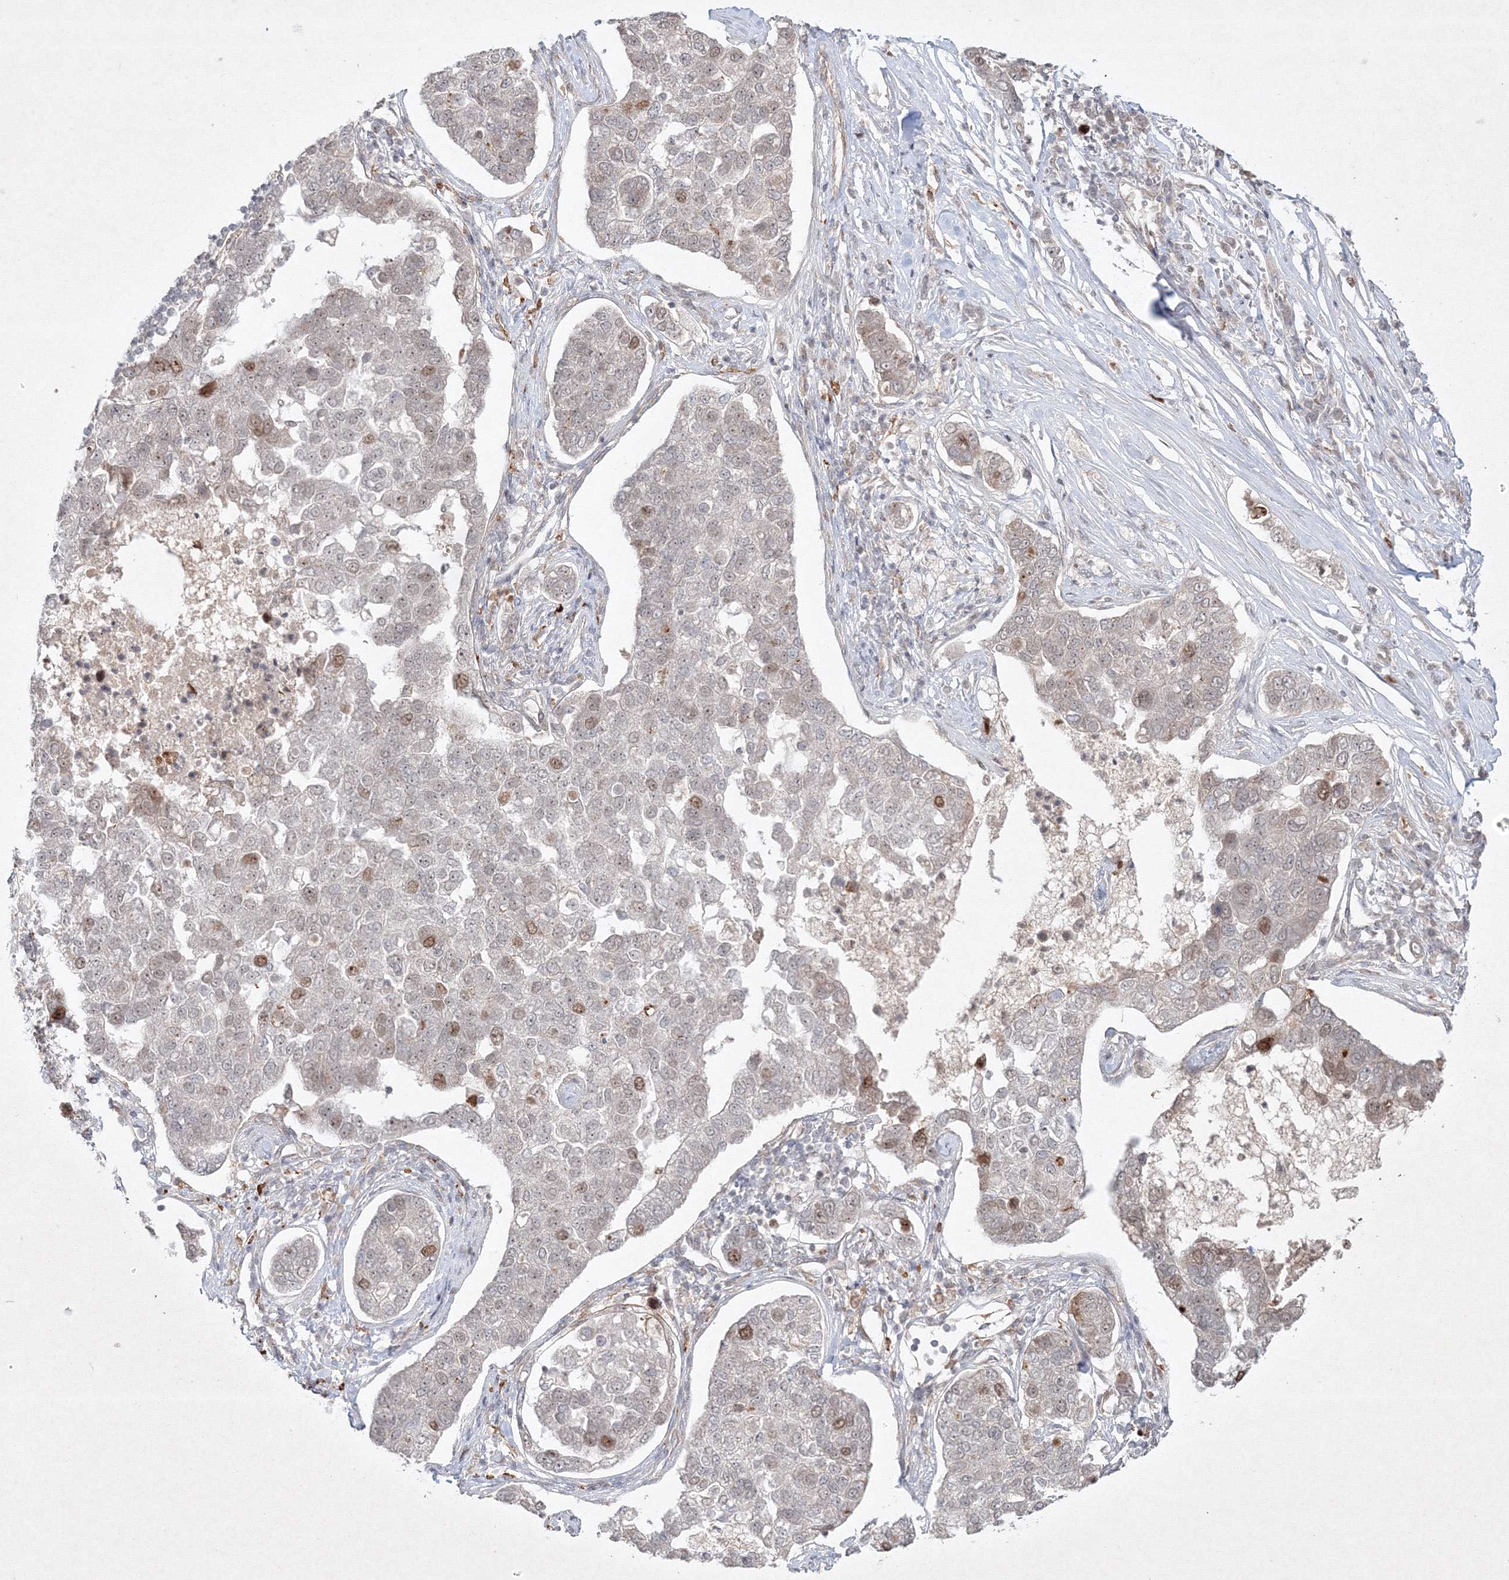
{"staining": {"intensity": "moderate", "quantity": "<25%", "location": "nuclear"}, "tissue": "pancreatic cancer", "cell_type": "Tumor cells", "image_type": "cancer", "snomed": [{"axis": "morphology", "description": "Adenocarcinoma, NOS"}, {"axis": "topography", "description": "Pancreas"}], "caption": "Pancreatic cancer stained for a protein (brown) displays moderate nuclear positive positivity in about <25% of tumor cells.", "gene": "KIF20A", "patient": {"sex": "female", "age": 61}}